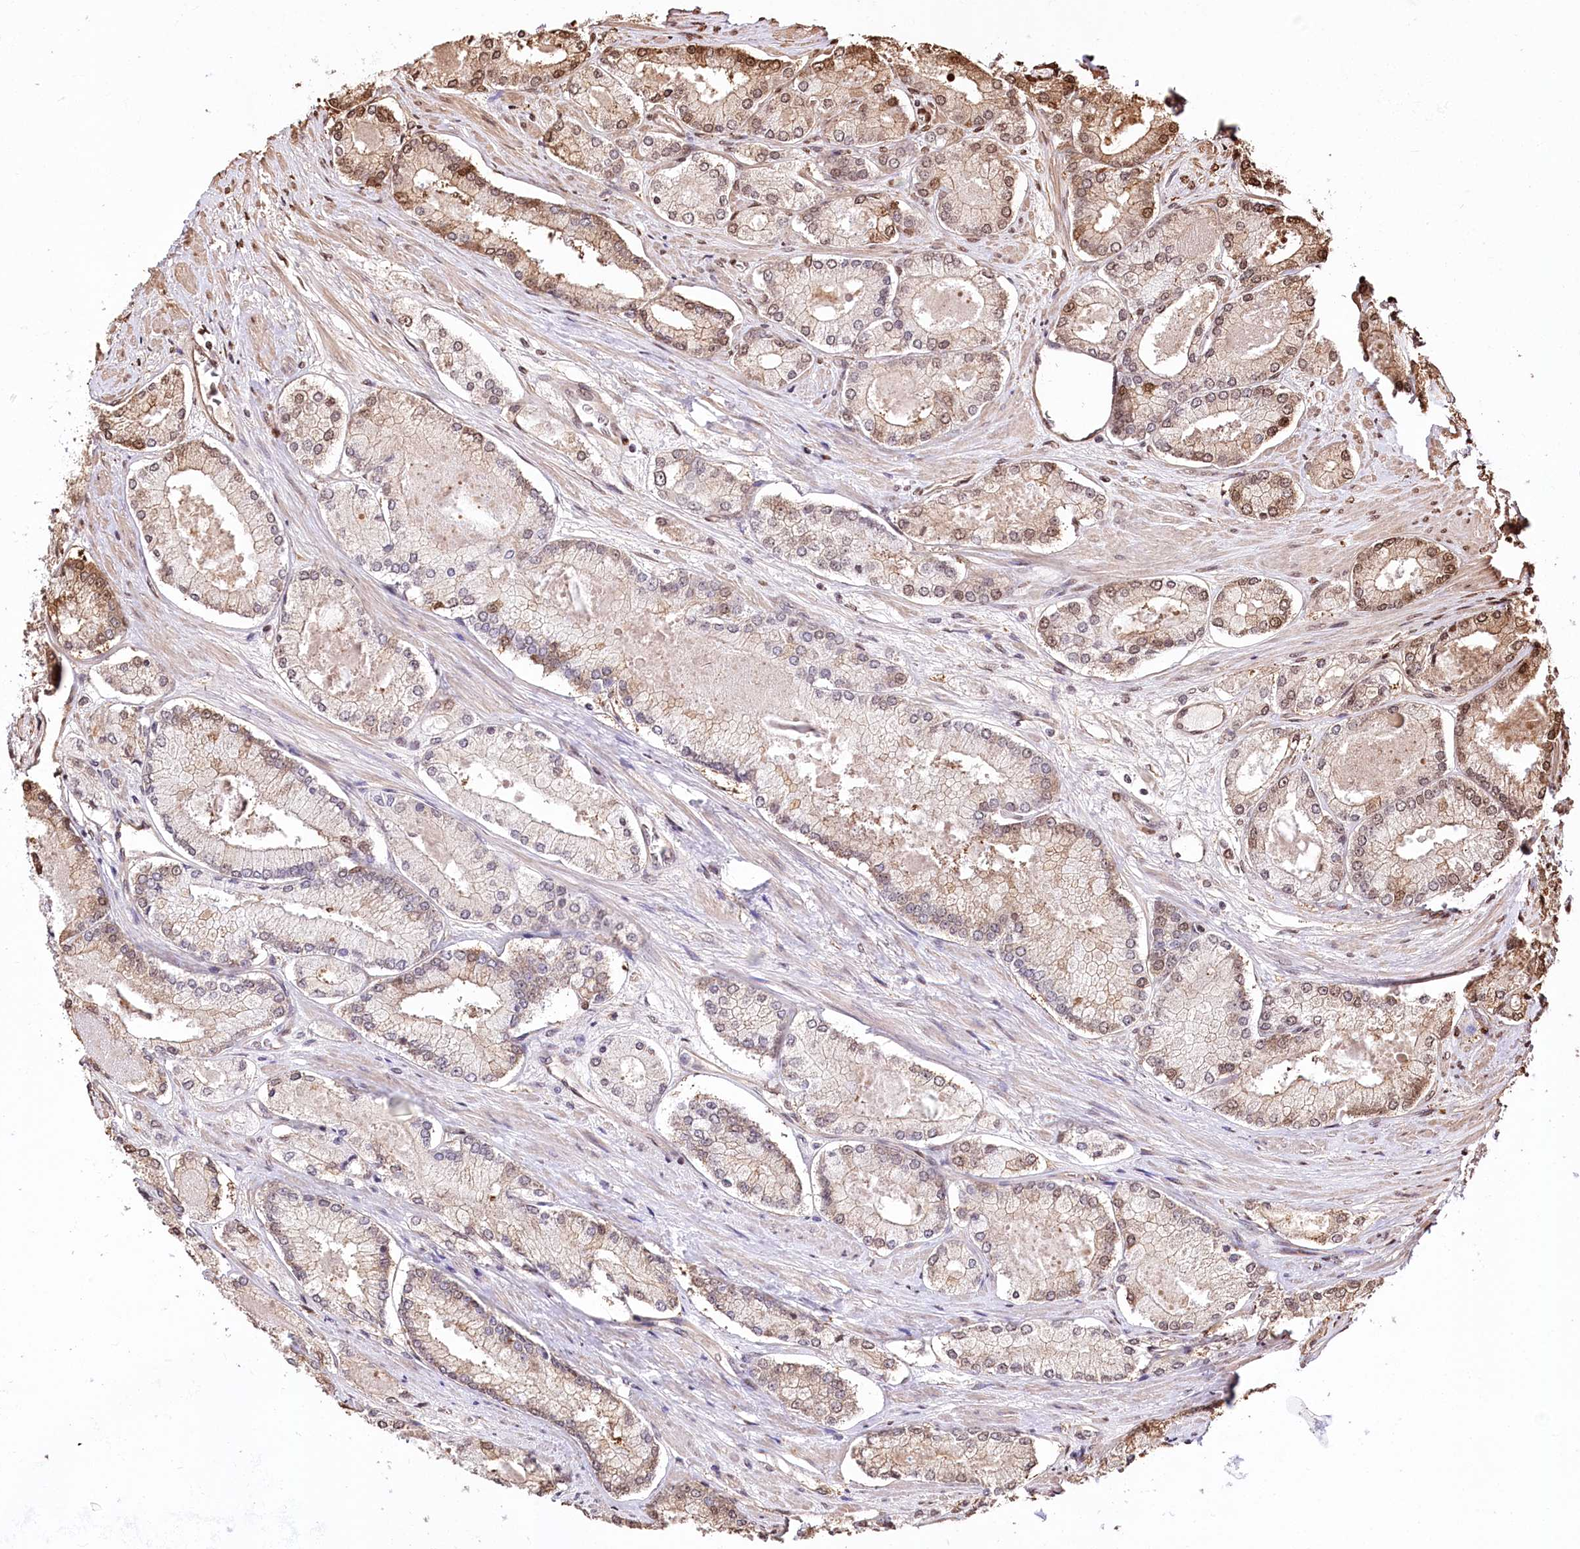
{"staining": {"intensity": "moderate", "quantity": "25%-75%", "location": "cytoplasmic/membranous,nuclear"}, "tissue": "prostate cancer", "cell_type": "Tumor cells", "image_type": "cancer", "snomed": [{"axis": "morphology", "description": "Adenocarcinoma, Low grade"}, {"axis": "topography", "description": "Prostate"}], "caption": "Prostate low-grade adenocarcinoma was stained to show a protein in brown. There is medium levels of moderate cytoplasmic/membranous and nuclear staining in about 25%-75% of tumor cells. The protein is shown in brown color, while the nuclei are stained blue.", "gene": "PTMS", "patient": {"sex": "male", "age": 74}}